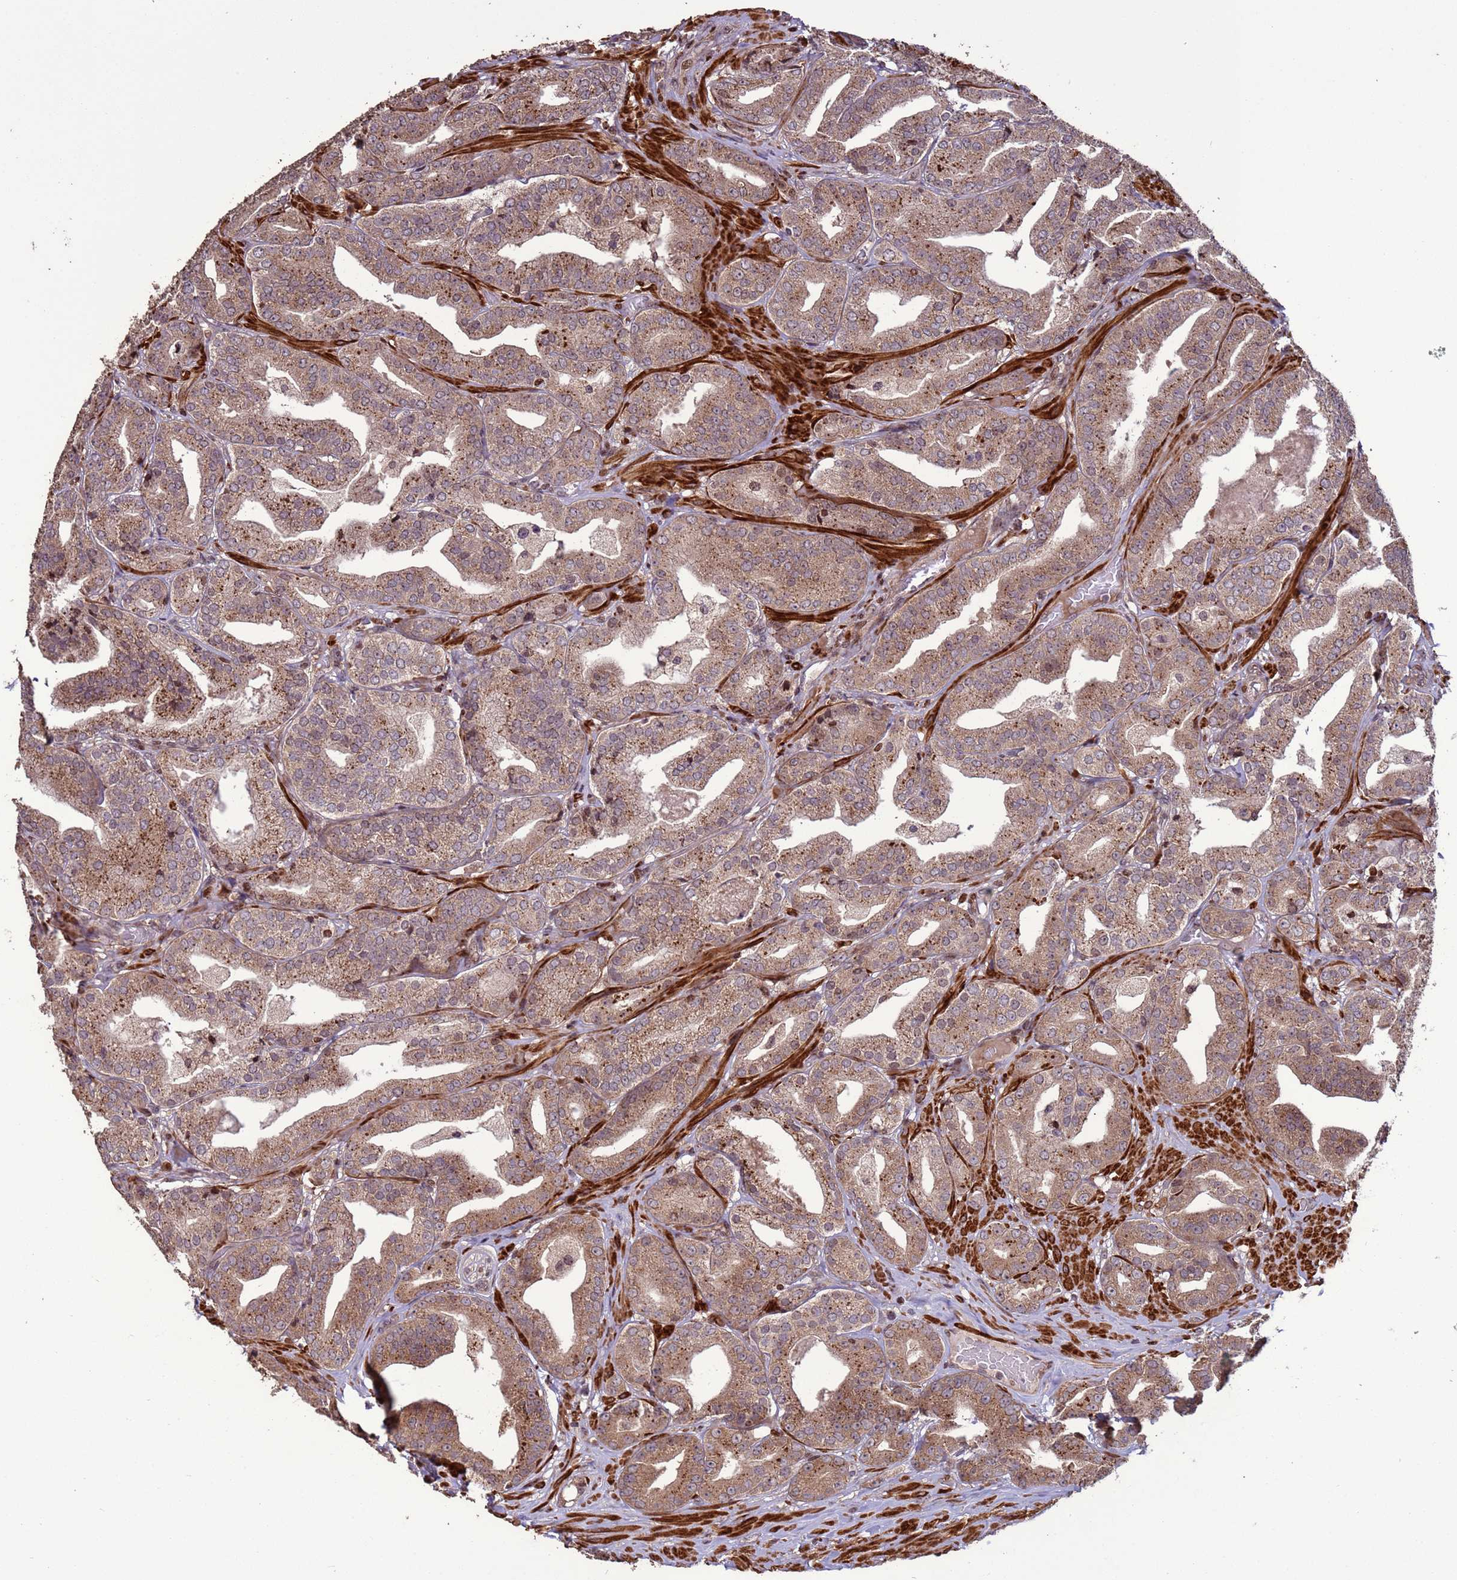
{"staining": {"intensity": "weak", "quantity": ">75%", "location": "cytoplasmic/membranous"}, "tissue": "prostate cancer", "cell_type": "Tumor cells", "image_type": "cancer", "snomed": [{"axis": "morphology", "description": "Adenocarcinoma, High grade"}, {"axis": "topography", "description": "Prostate"}], "caption": "Immunohistochemical staining of prostate high-grade adenocarcinoma displays low levels of weak cytoplasmic/membranous expression in about >75% of tumor cells.", "gene": "HGH1", "patient": {"sex": "male", "age": 63}}